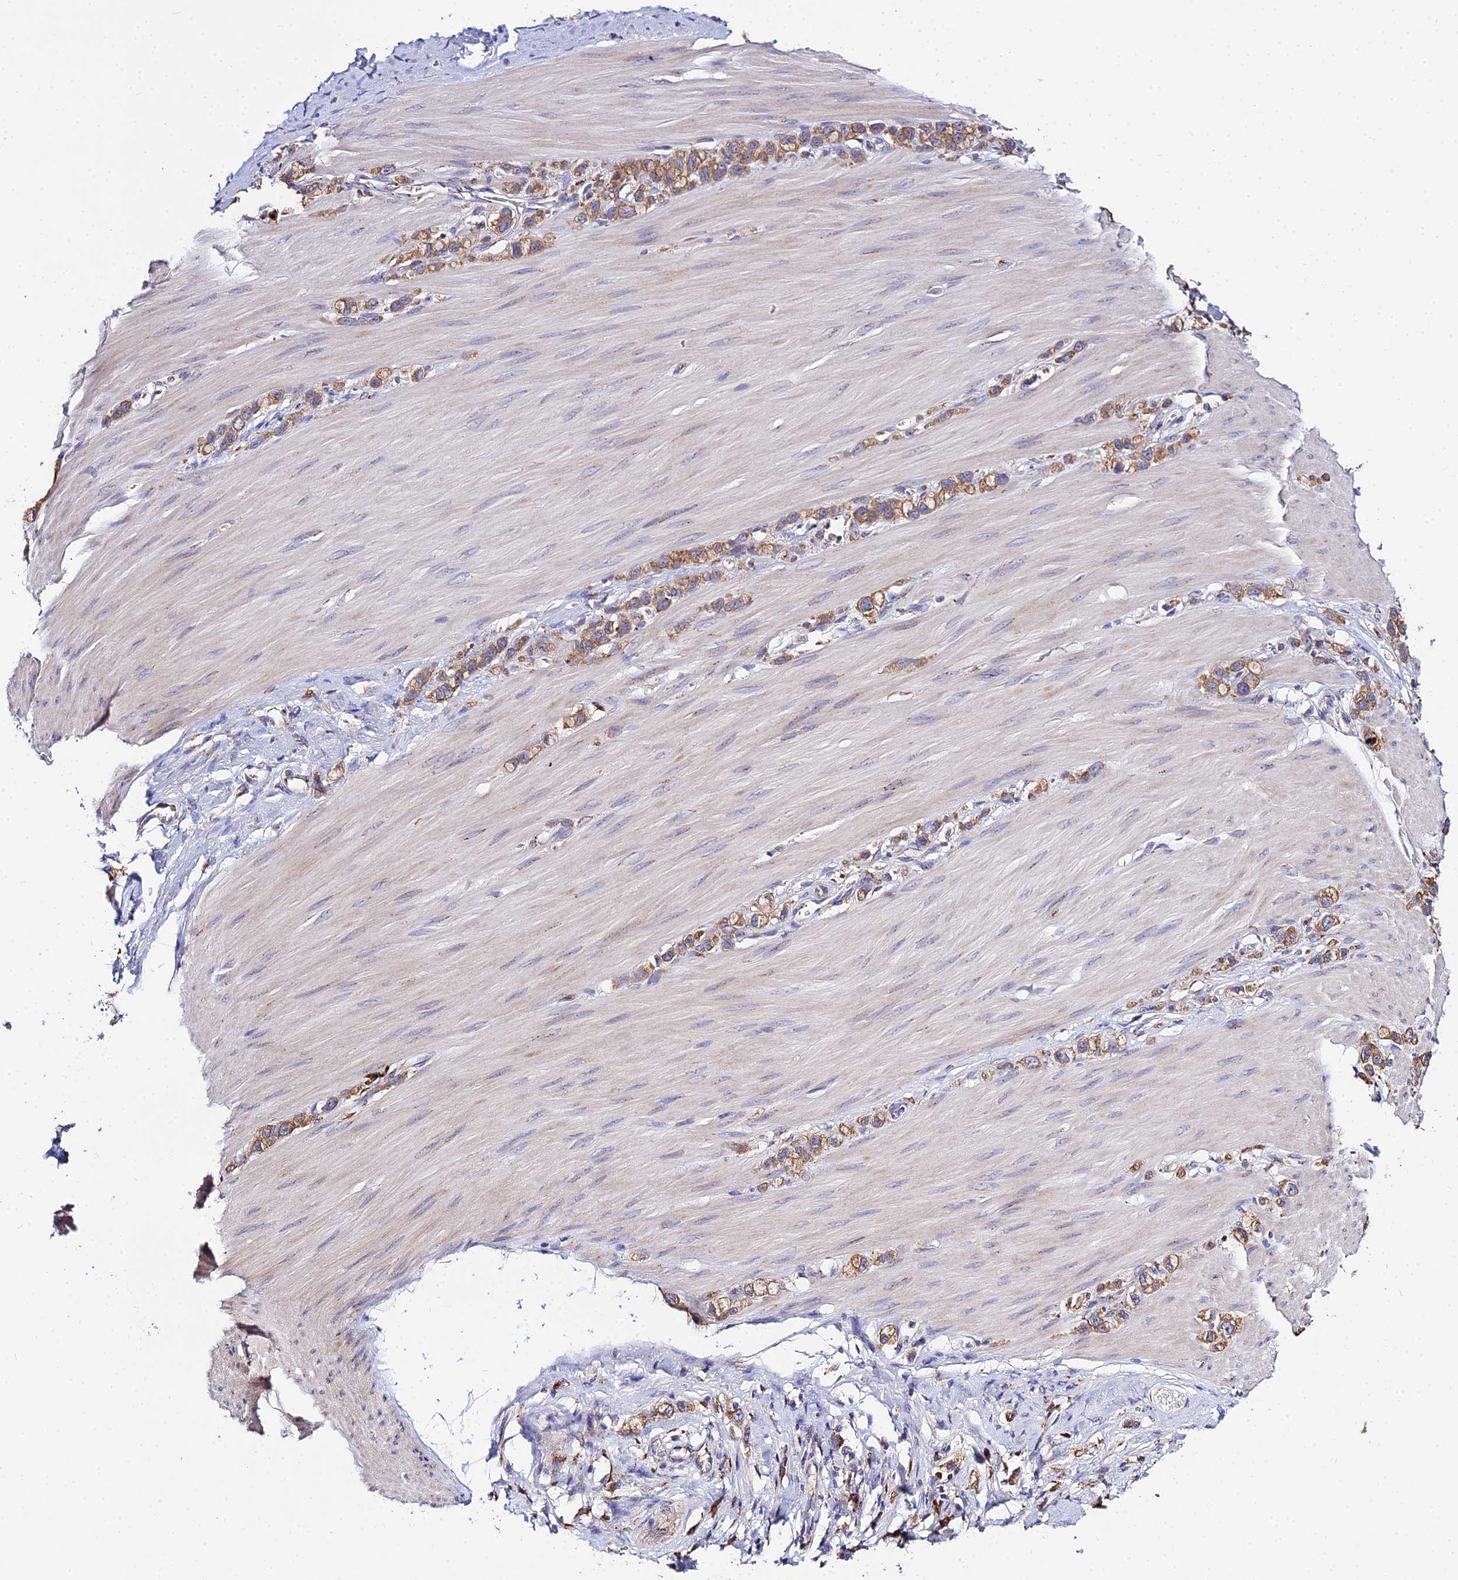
{"staining": {"intensity": "moderate", "quantity": ">75%", "location": "cytoplasmic/membranous"}, "tissue": "stomach cancer", "cell_type": "Tumor cells", "image_type": "cancer", "snomed": [{"axis": "morphology", "description": "Adenocarcinoma, NOS"}, {"axis": "topography", "description": "Stomach"}], "caption": "Immunohistochemistry staining of adenocarcinoma (stomach), which exhibits medium levels of moderate cytoplasmic/membranous positivity in about >75% of tumor cells indicating moderate cytoplasmic/membranous protein staining. The staining was performed using DAB (3,3'-diaminobenzidine) (brown) for protein detection and nuclei were counterstained in hematoxylin (blue).", "gene": "PEX19", "patient": {"sex": "female", "age": 65}}